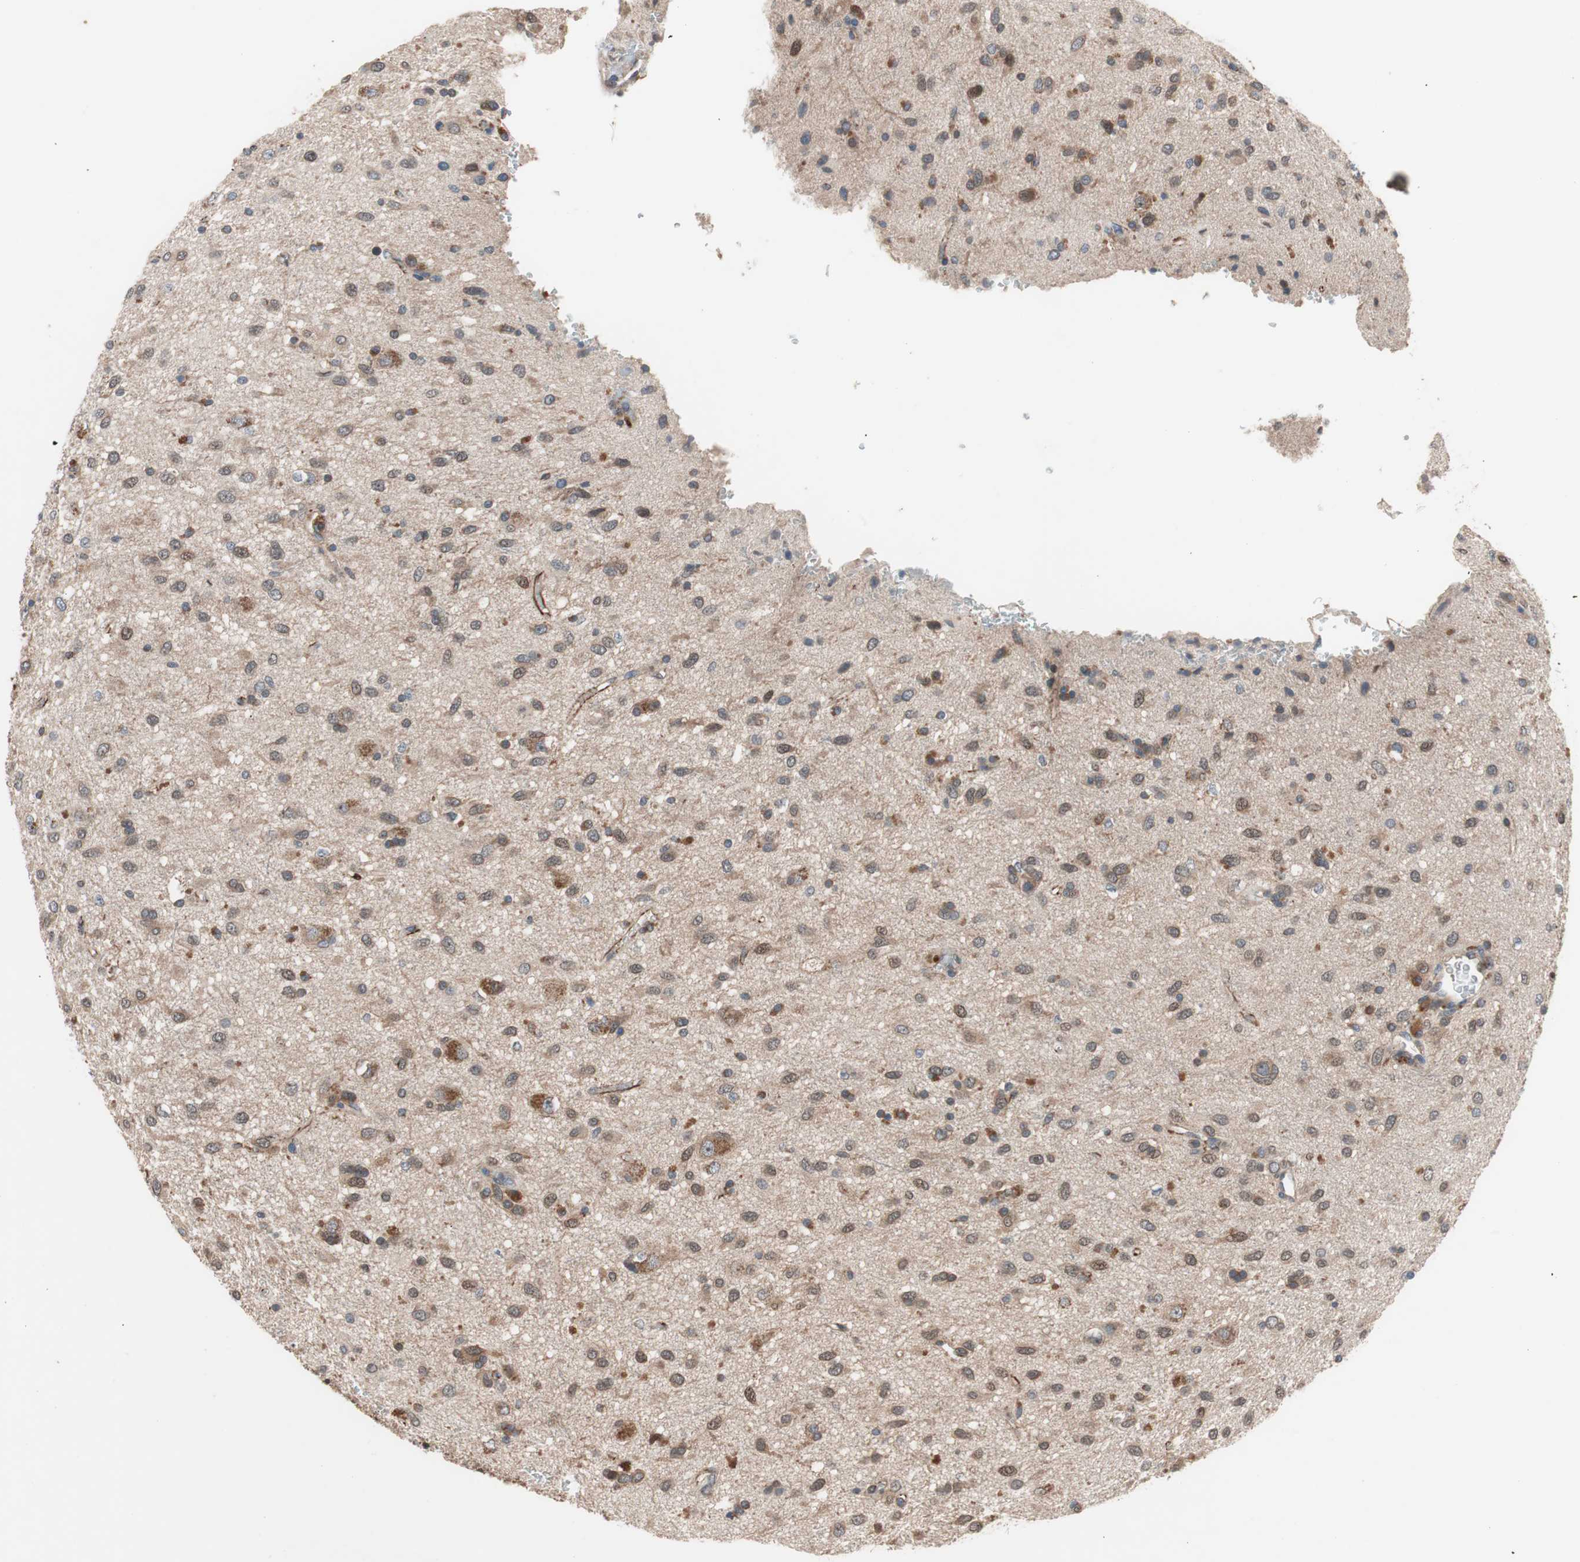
{"staining": {"intensity": "moderate", "quantity": ">75%", "location": "cytoplasmic/membranous"}, "tissue": "glioma", "cell_type": "Tumor cells", "image_type": "cancer", "snomed": [{"axis": "morphology", "description": "Glioma, malignant, Low grade"}, {"axis": "topography", "description": "Brain"}], "caption": "Moderate cytoplasmic/membranous expression for a protein is identified in approximately >75% of tumor cells of malignant glioma (low-grade) using immunohistochemistry (IHC).", "gene": "HMBS", "patient": {"sex": "male", "age": 77}}